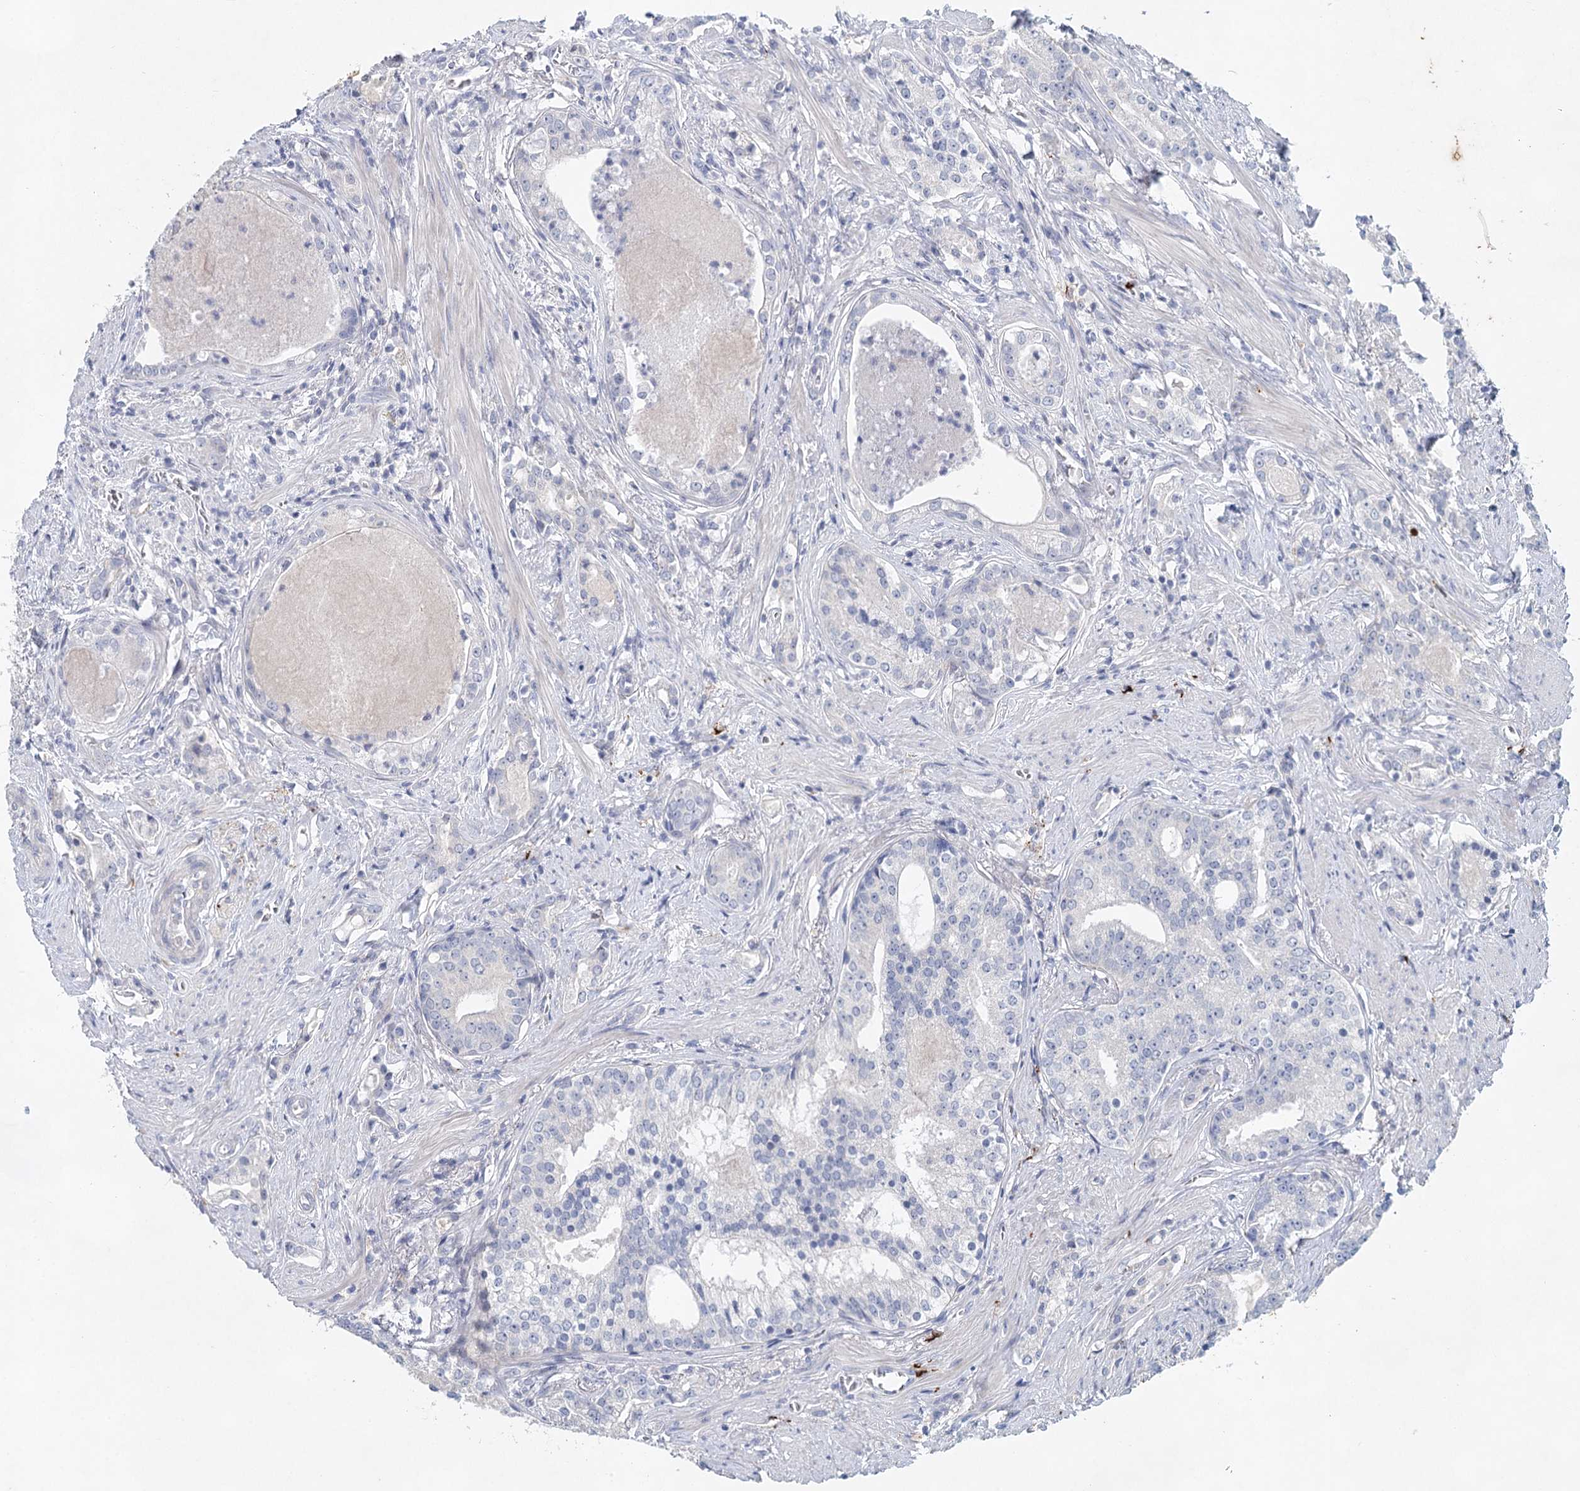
{"staining": {"intensity": "negative", "quantity": "none", "location": "none"}, "tissue": "prostate cancer", "cell_type": "Tumor cells", "image_type": "cancer", "snomed": [{"axis": "morphology", "description": "Adenocarcinoma, High grade"}, {"axis": "topography", "description": "Prostate"}], "caption": "Immunohistochemistry (IHC) histopathology image of neoplastic tissue: human adenocarcinoma (high-grade) (prostate) stained with DAB reveals no significant protein positivity in tumor cells. (DAB immunohistochemistry (IHC) with hematoxylin counter stain).", "gene": "SLC19A3", "patient": {"sex": "male", "age": 58}}